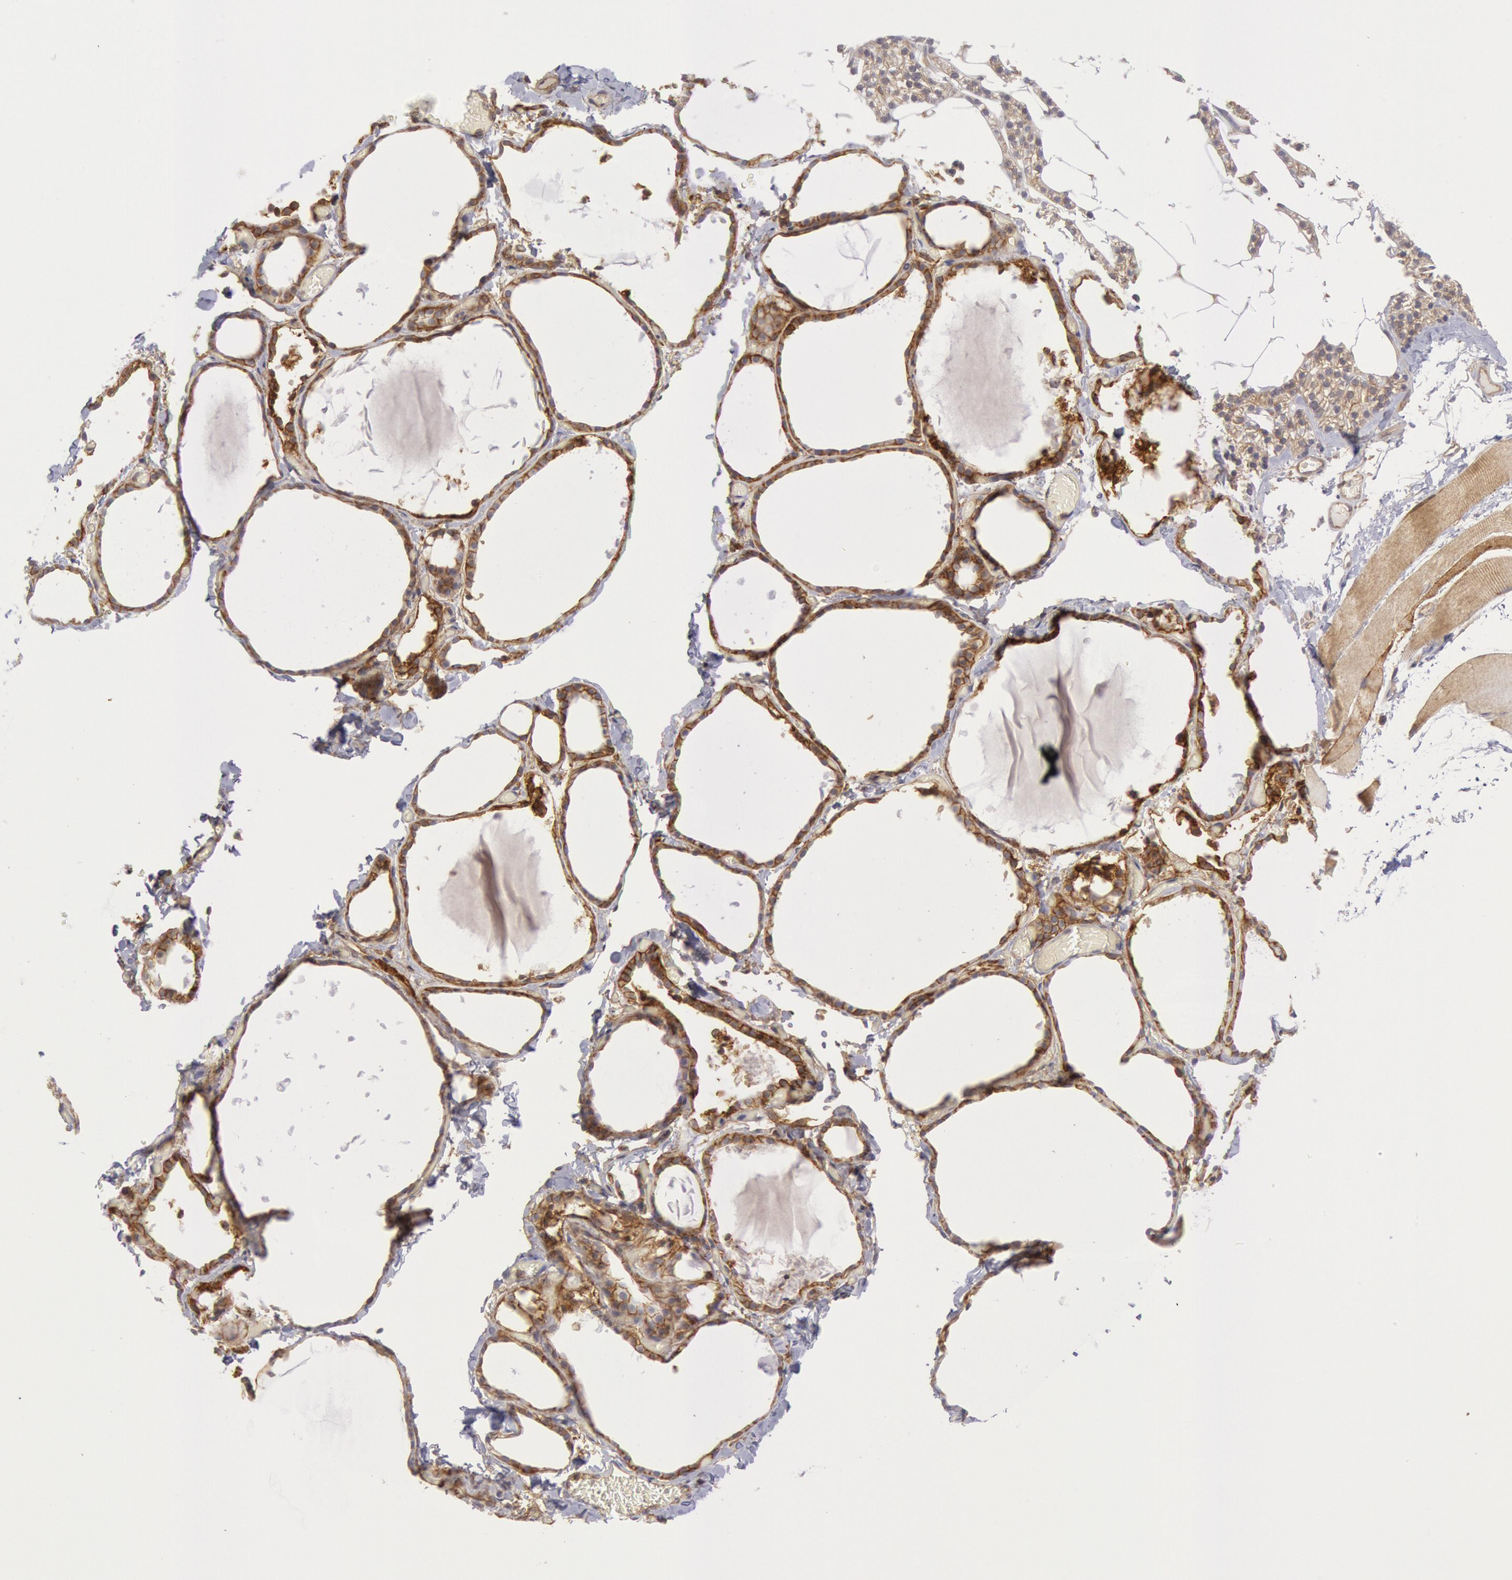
{"staining": {"intensity": "moderate", "quantity": ">75%", "location": "cytoplasmic/membranous"}, "tissue": "thyroid gland", "cell_type": "Glandular cells", "image_type": "normal", "snomed": [{"axis": "morphology", "description": "Normal tissue, NOS"}, {"axis": "topography", "description": "Thyroid gland"}], "caption": "IHC photomicrograph of unremarkable thyroid gland: thyroid gland stained using immunohistochemistry demonstrates medium levels of moderate protein expression localized specifically in the cytoplasmic/membranous of glandular cells, appearing as a cytoplasmic/membranous brown color.", "gene": "STX4", "patient": {"sex": "female", "age": 22}}